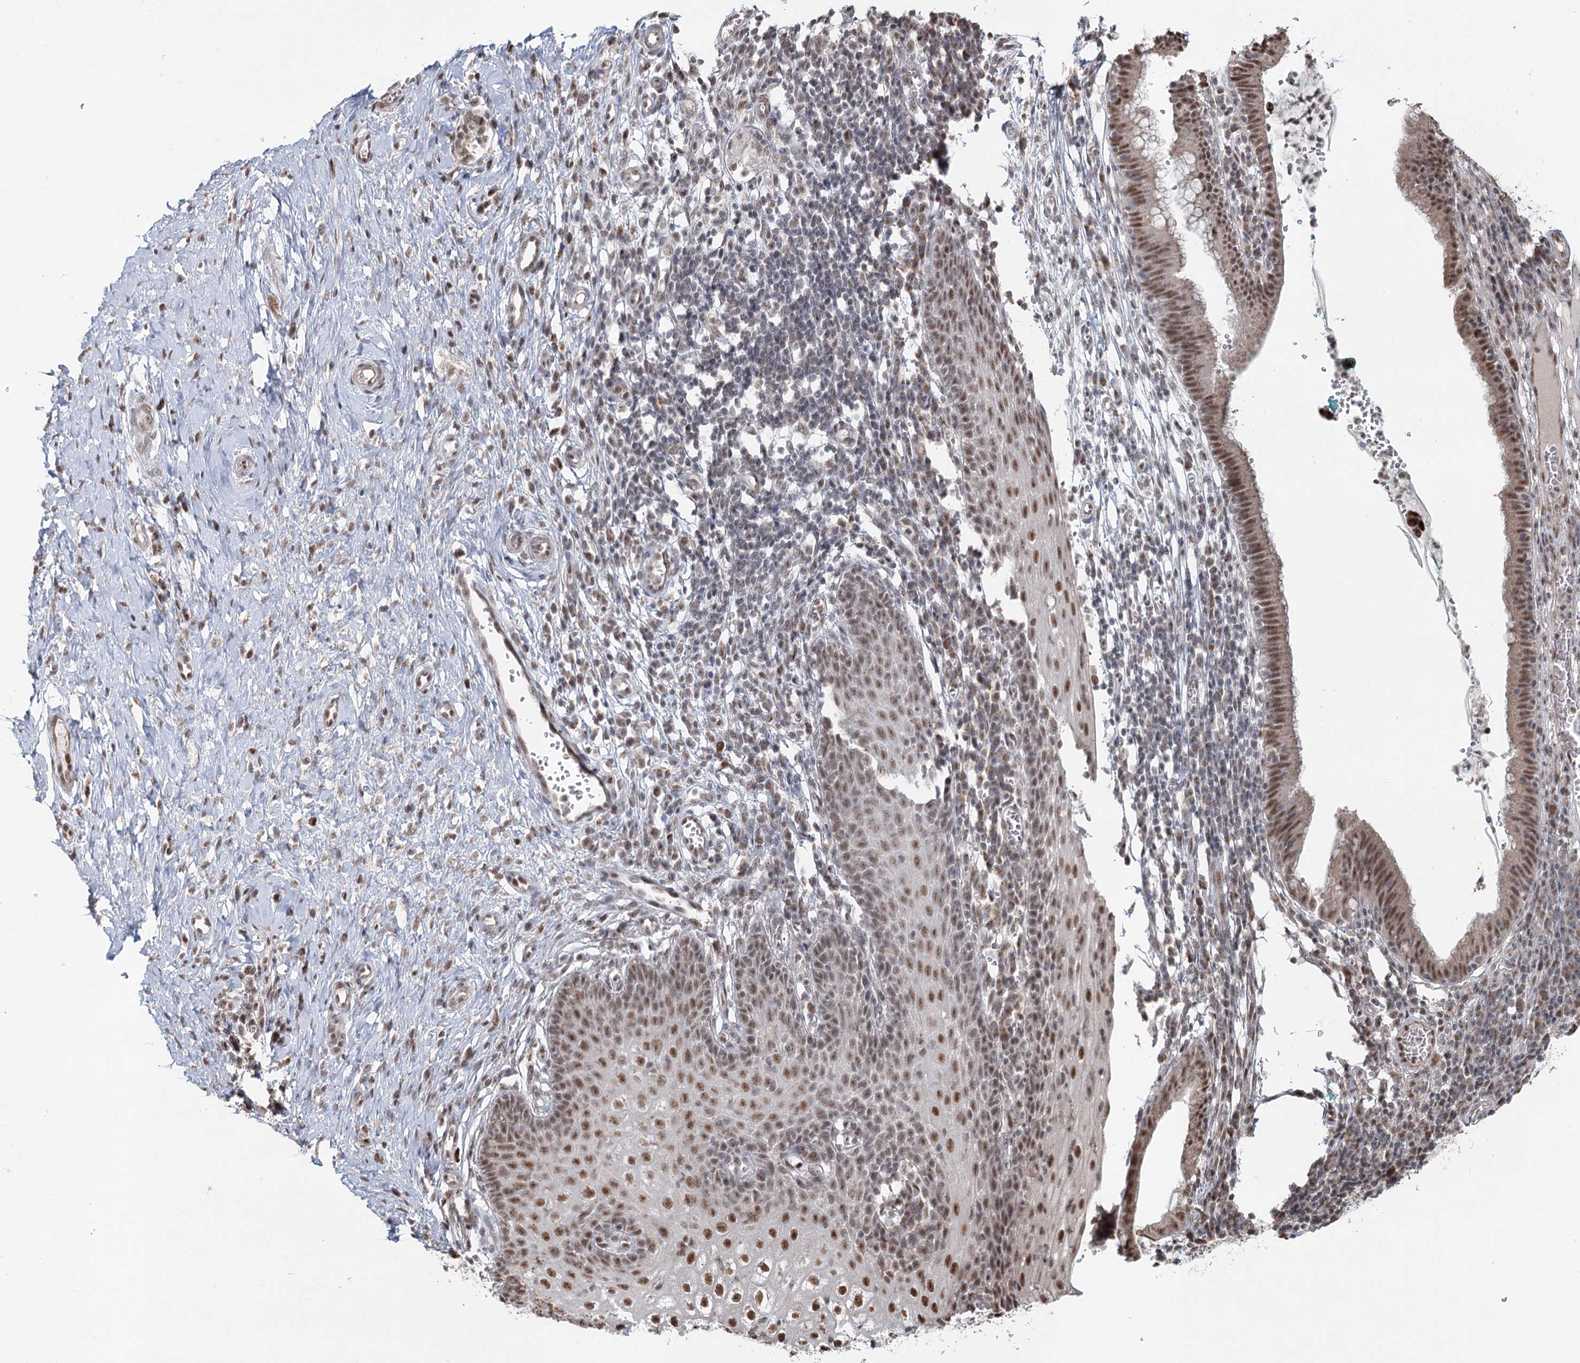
{"staining": {"intensity": "moderate", "quantity": "25%-75%", "location": "nuclear"}, "tissue": "cervix", "cell_type": "Glandular cells", "image_type": "normal", "snomed": [{"axis": "morphology", "description": "Normal tissue, NOS"}, {"axis": "morphology", "description": "Adenocarcinoma, NOS"}, {"axis": "topography", "description": "Cervix"}], "caption": "DAB immunohistochemical staining of unremarkable cervix reveals moderate nuclear protein positivity in approximately 25%-75% of glandular cells. (IHC, brightfield microscopy, high magnification).", "gene": "GPALPP1", "patient": {"sex": "female", "age": 29}}